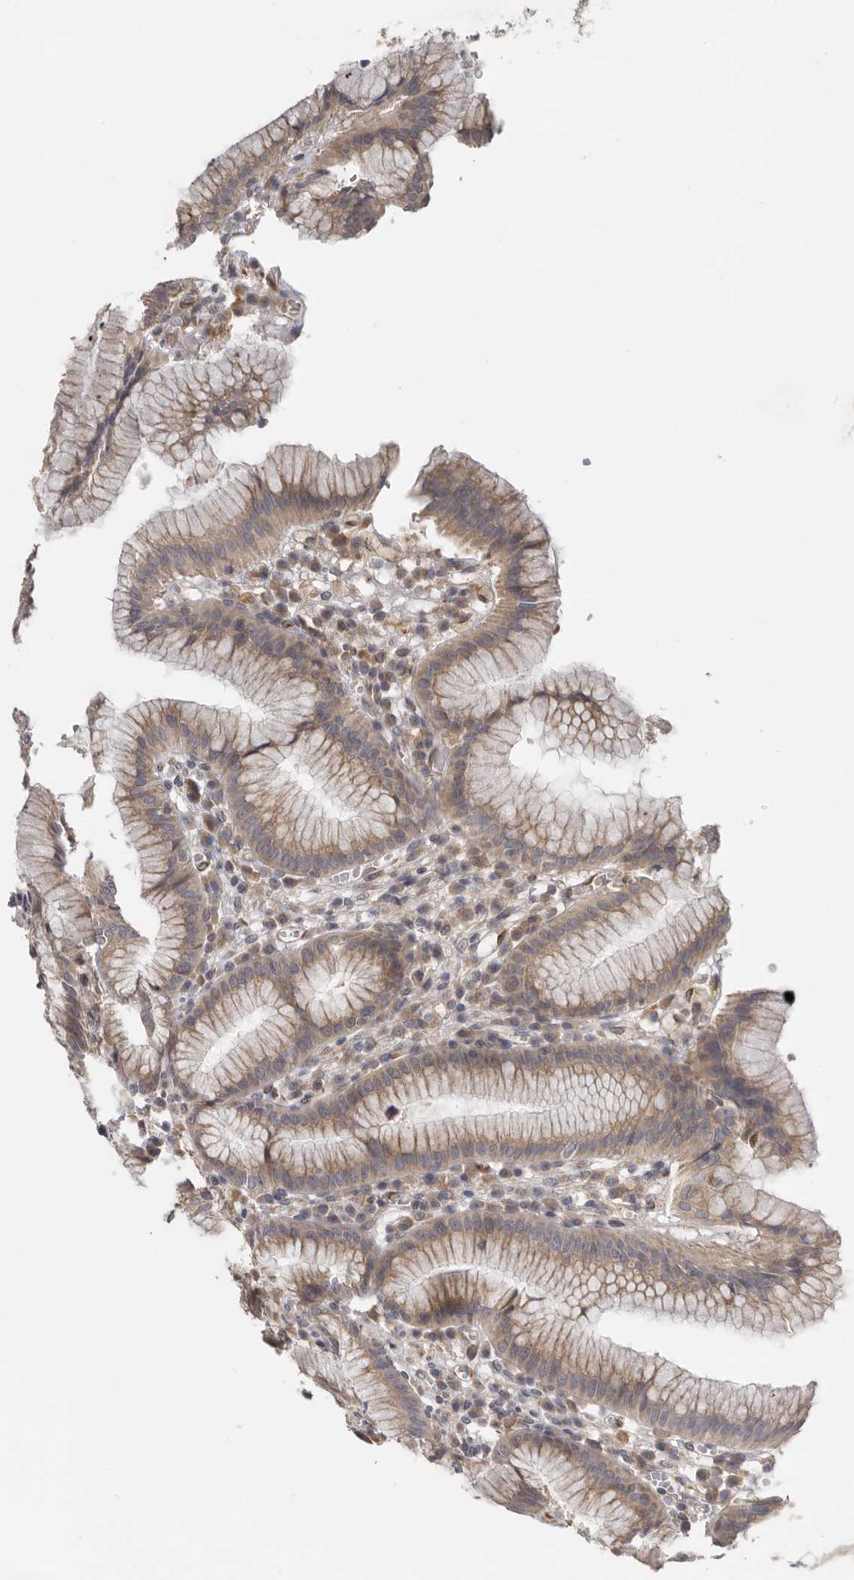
{"staining": {"intensity": "moderate", "quantity": ">75%", "location": "cytoplasmic/membranous"}, "tissue": "stomach", "cell_type": "Glandular cells", "image_type": "normal", "snomed": [{"axis": "morphology", "description": "Normal tissue, NOS"}, {"axis": "topography", "description": "Stomach"}], "caption": "IHC histopathology image of benign stomach: stomach stained using immunohistochemistry exhibits medium levels of moderate protein expression localized specifically in the cytoplasmic/membranous of glandular cells, appearing as a cytoplasmic/membranous brown color.", "gene": "BCAP29", "patient": {"sex": "male", "age": 55}}